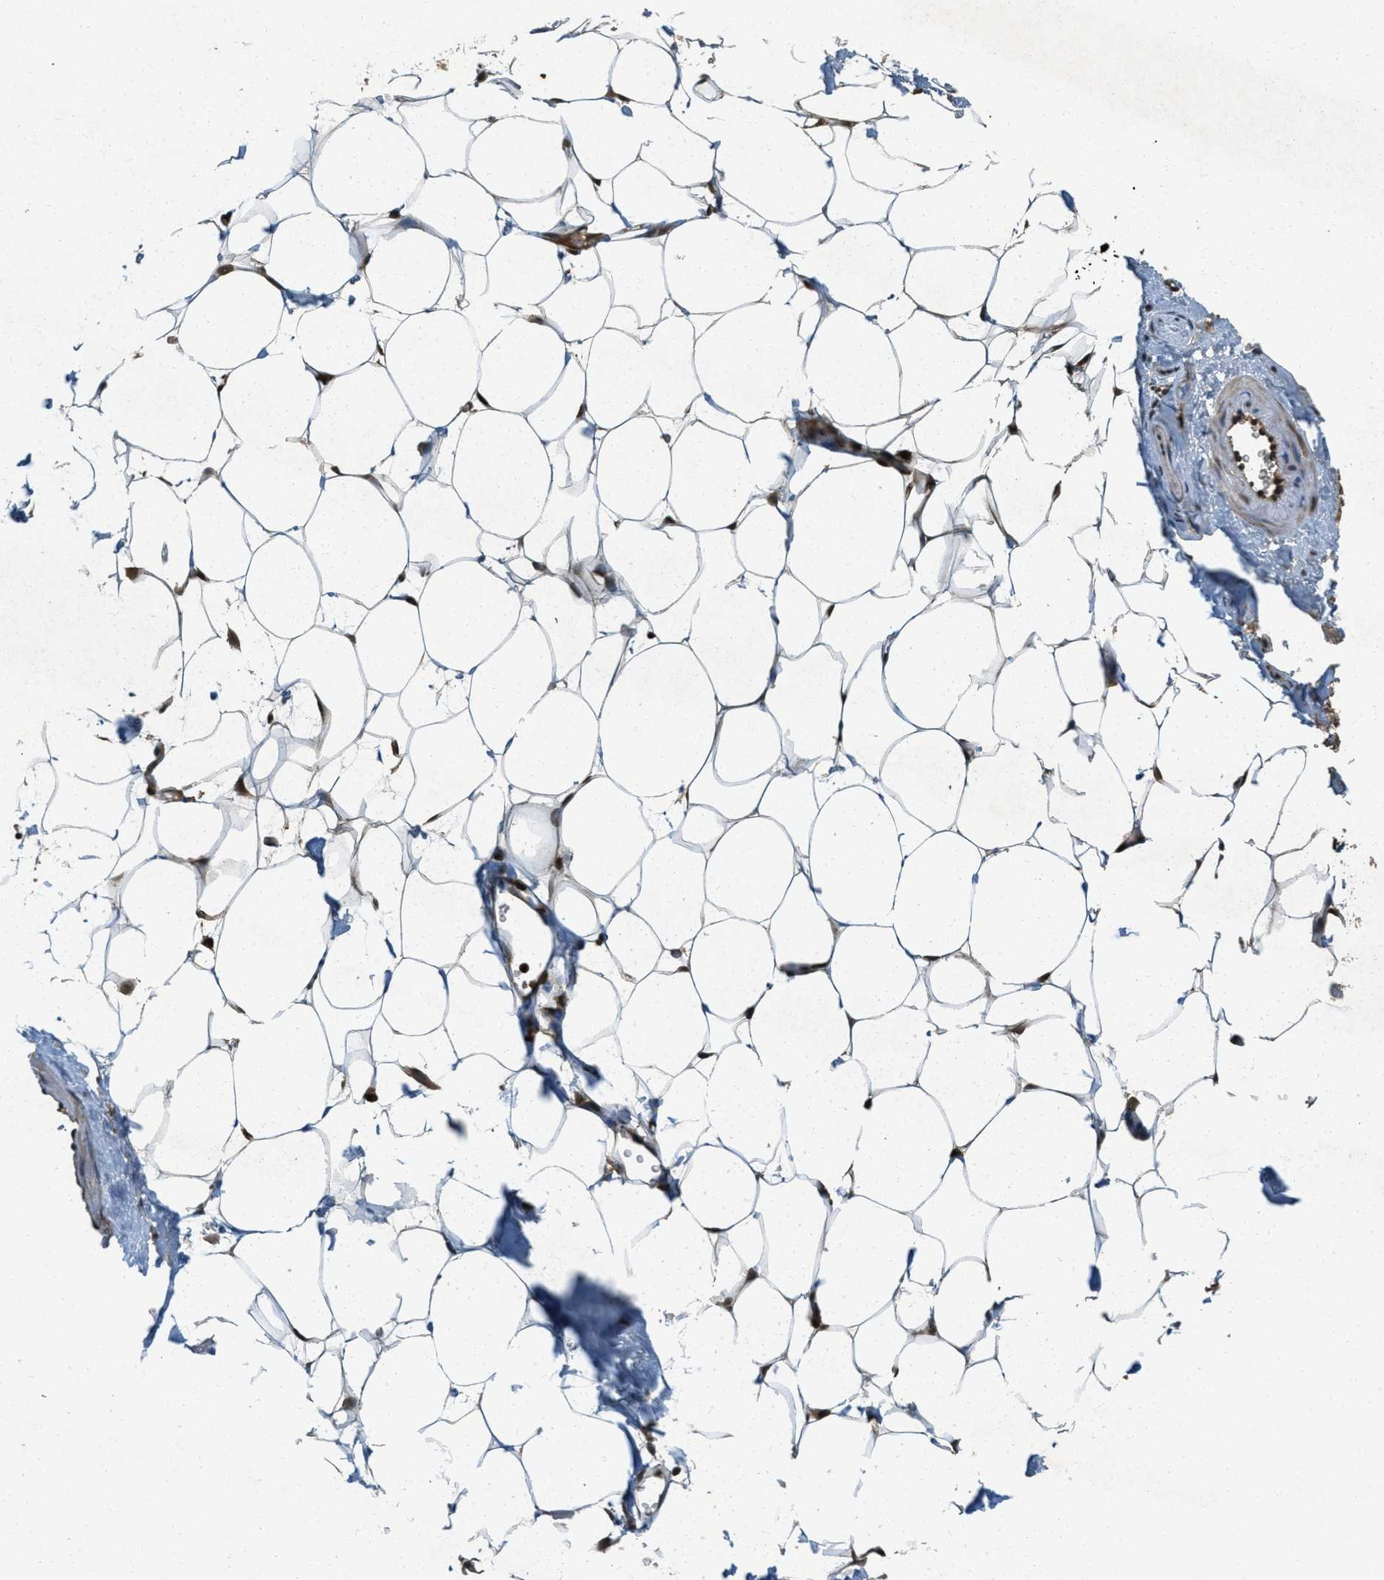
{"staining": {"intensity": "moderate", "quantity": "25%-75%", "location": "cytoplasmic/membranous,nuclear"}, "tissue": "adipose tissue", "cell_type": "Adipocytes", "image_type": "normal", "snomed": [{"axis": "morphology", "description": "Normal tissue, NOS"}, {"axis": "topography", "description": "Breast"}, {"axis": "topography", "description": "Adipose tissue"}], "caption": "Immunohistochemical staining of unremarkable human adipose tissue exhibits moderate cytoplasmic/membranous,nuclear protein positivity in about 25%-75% of adipocytes.", "gene": "ATG7", "patient": {"sex": "female", "age": 25}}